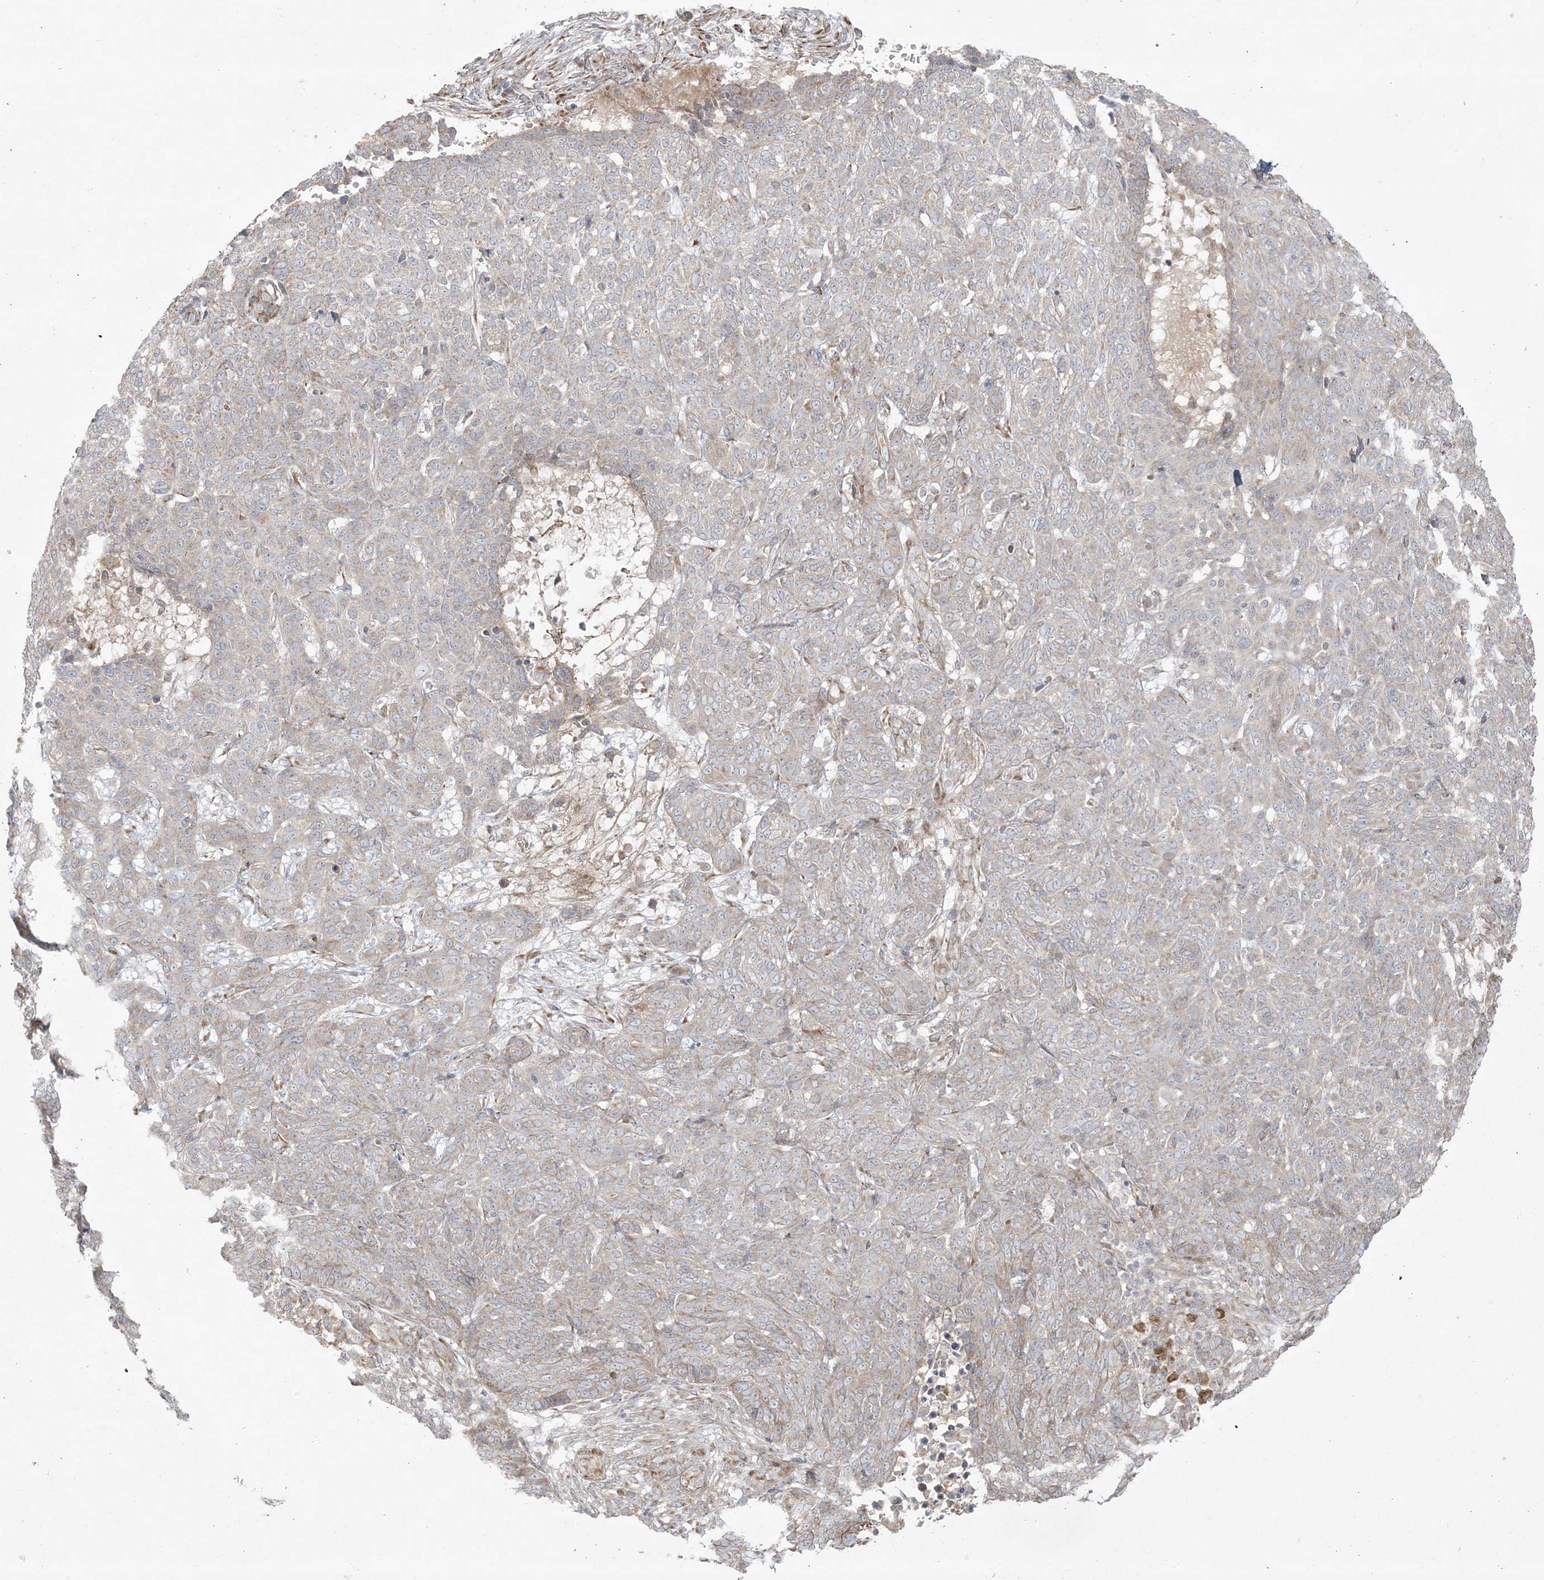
{"staining": {"intensity": "weak", "quantity": "<25%", "location": "cytoplasmic/membranous"}, "tissue": "skin cancer", "cell_type": "Tumor cells", "image_type": "cancer", "snomed": [{"axis": "morphology", "description": "Basal cell carcinoma"}, {"axis": "topography", "description": "Skin"}], "caption": "Human skin cancer stained for a protein using IHC shows no expression in tumor cells.", "gene": "ZNF263", "patient": {"sex": "male", "age": 85}}